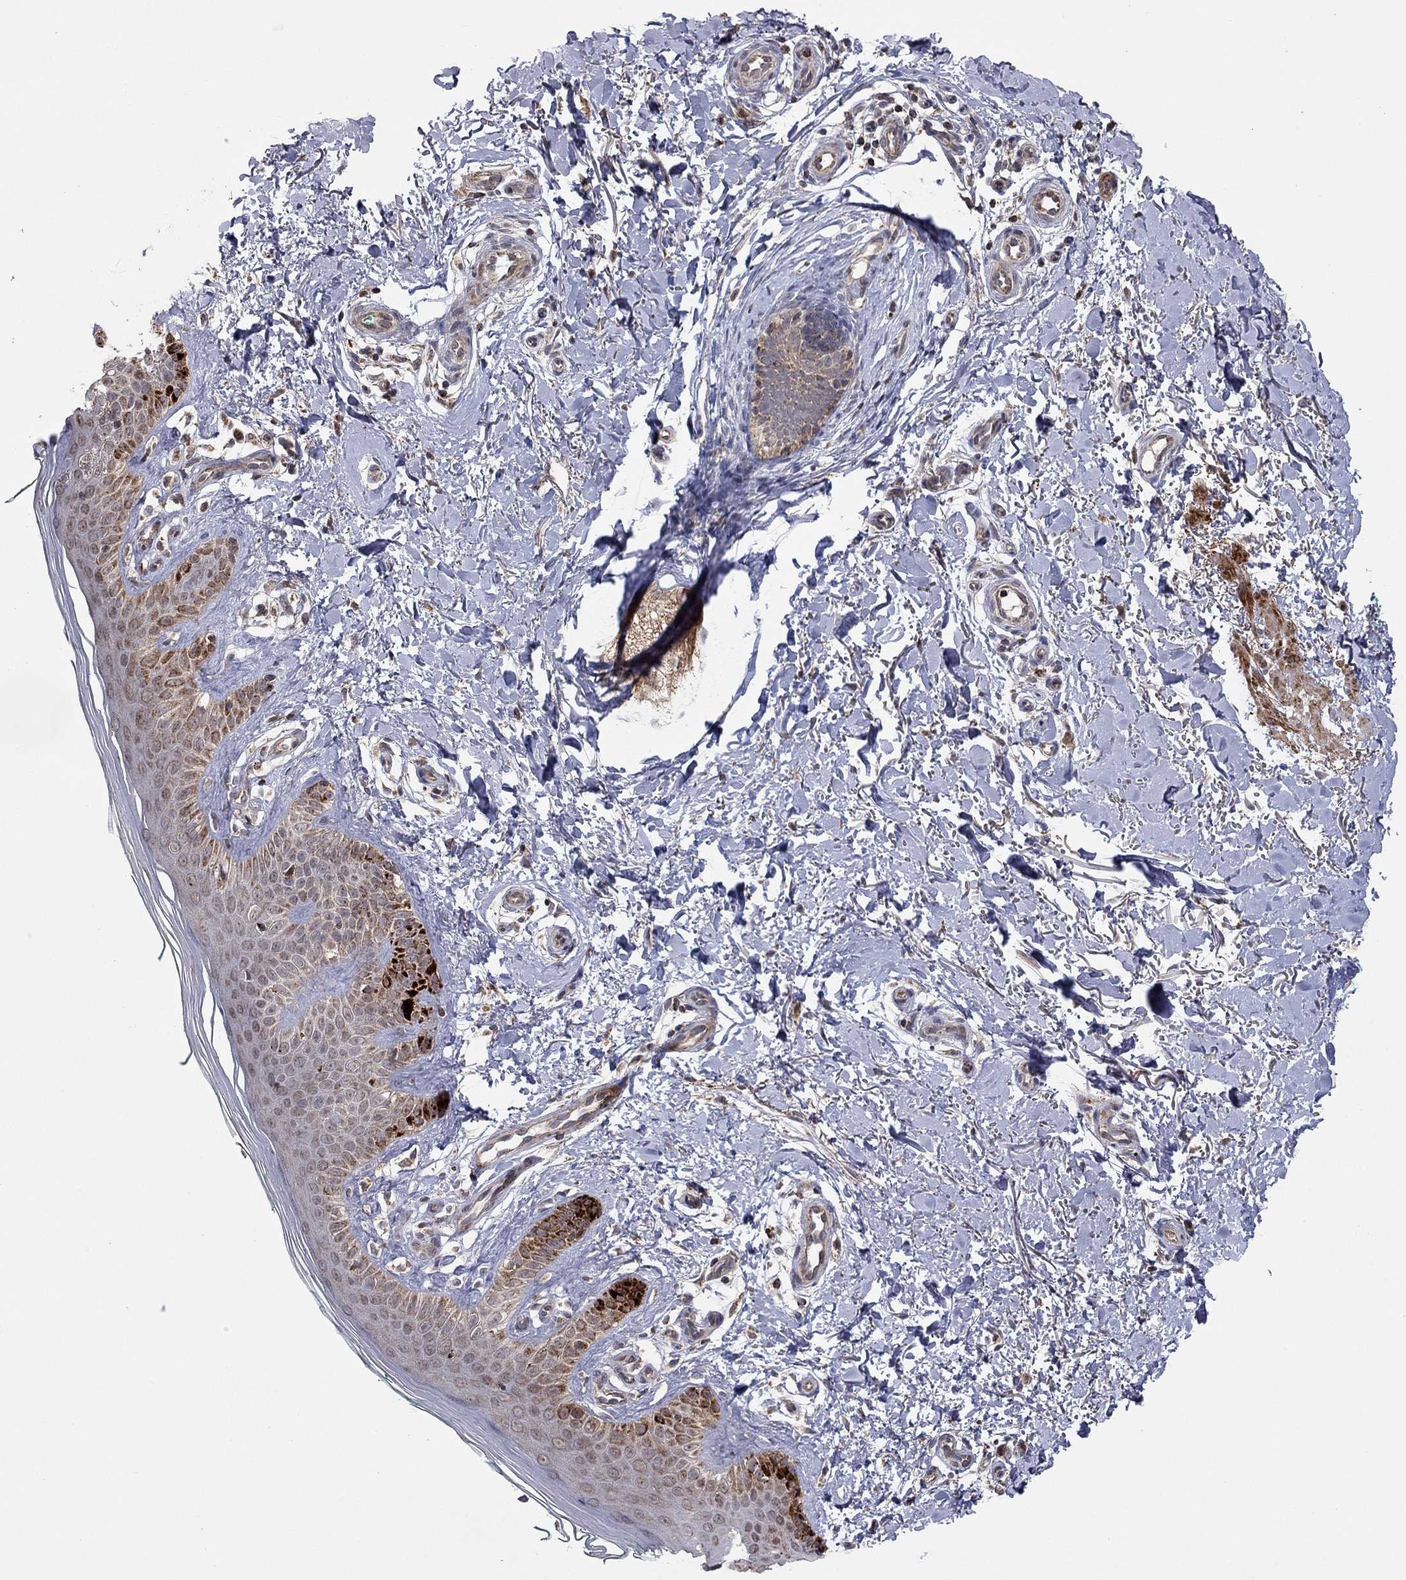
{"staining": {"intensity": "negative", "quantity": "none", "location": "none"}, "tissue": "skin", "cell_type": "Fibroblasts", "image_type": "normal", "snomed": [{"axis": "morphology", "description": "Normal tissue, NOS"}, {"axis": "morphology", "description": "Inflammation, NOS"}, {"axis": "morphology", "description": "Fibrosis, NOS"}, {"axis": "topography", "description": "Skin"}], "caption": "IHC image of unremarkable skin stained for a protein (brown), which exhibits no expression in fibroblasts.", "gene": "IDS", "patient": {"sex": "male", "age": 71}}